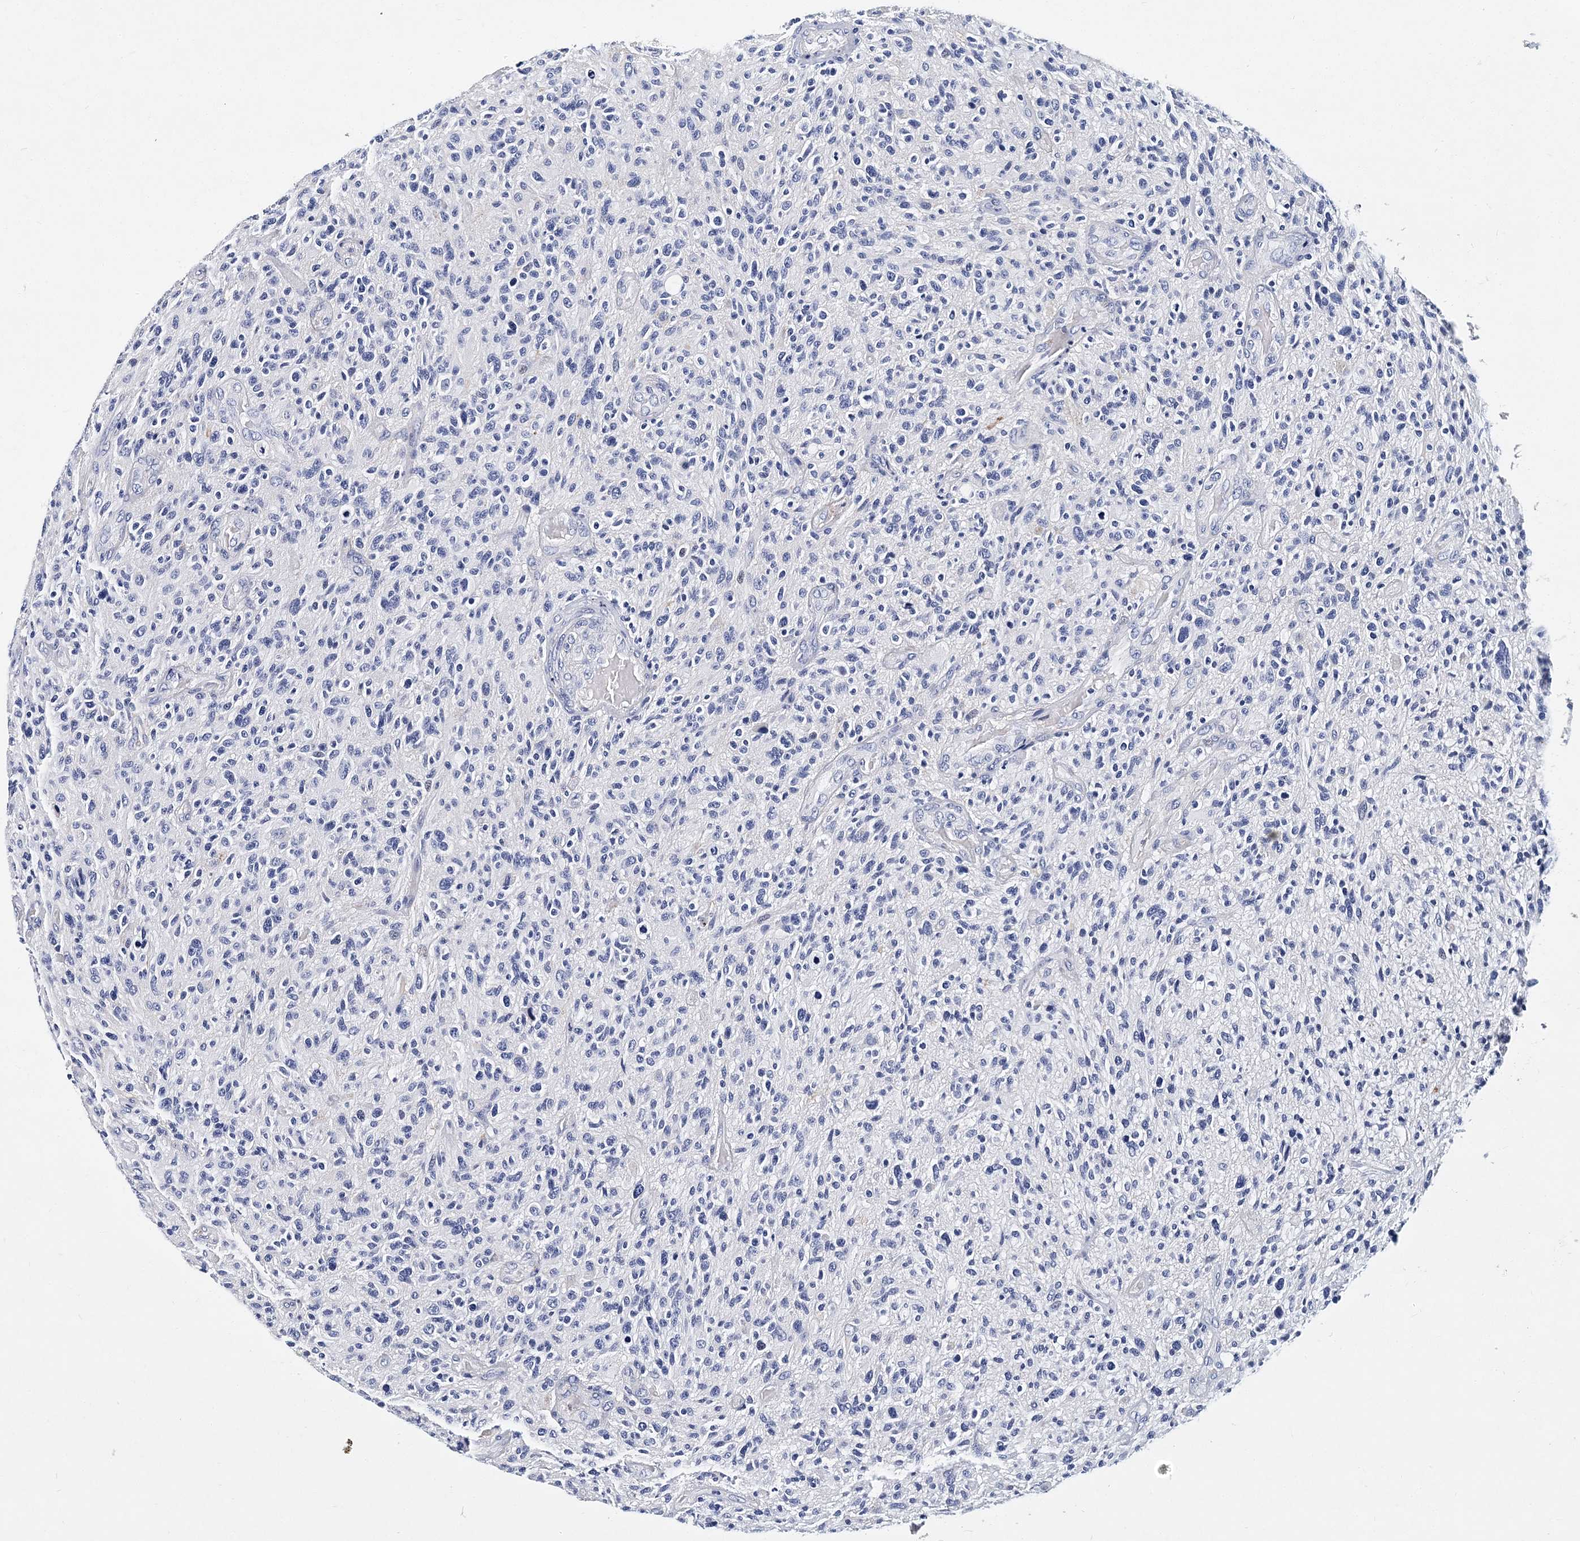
{"staining": {"intensity": "negative", "quantity": "none", "location": "none"}, "tissue": "glioma", "cell_type": "Tumor cells", "image_type": "cancer", "snomed": [{"axis": "morphology", "description": "Glioma, malignant, High grade"}, {"axis": "topography", "description": "Brain"}], "caption": "DAB immunohistochemical staining of human high-grade glioma (malignant) exhibits no significant positivity in tumor cells.", "gene": "ITGA2B", "patient": {"sex": "male", "age": 47}}